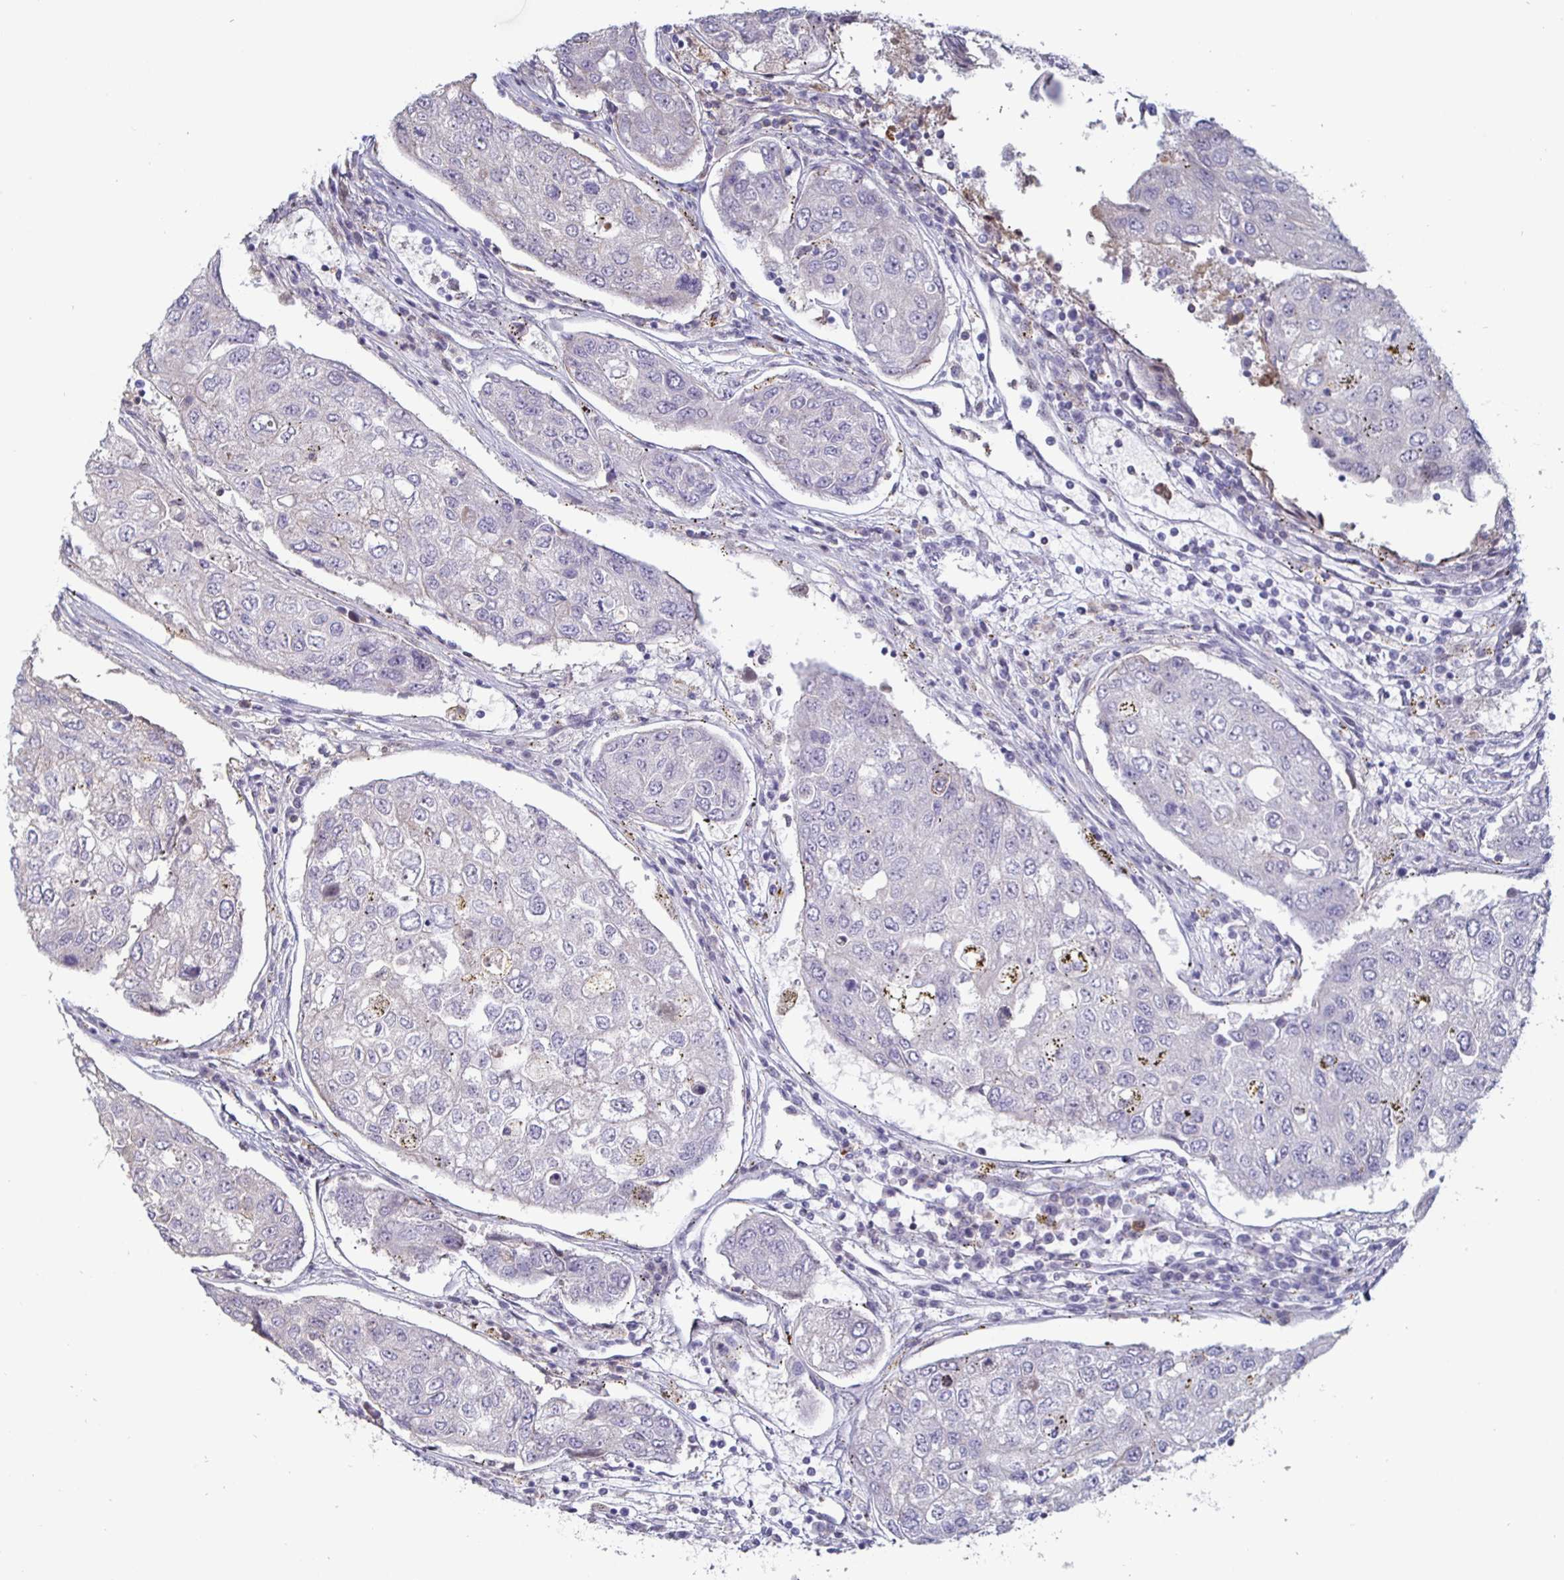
{"staining": {"intensity": "negative", "quantity": "none", "location": "none"}, "tissue": "urothelial cancer", "cell_type": "Tumor cells", "image_type": "cancer", "snomed": [{"axis": "morphology", "description": "Urothelial carcinoma, High grade"}, {"axis": "topography", "description": "Lymph node"}, {"axis": "topography", "description": "Urinary bladder"}], "caption": "Histopathology image shows no protein positivity in tumor cells of high-grade urothelial carcinoma tissue.", "gene": "OOSP2", "patient": {"sex": "male", "age": 51}}